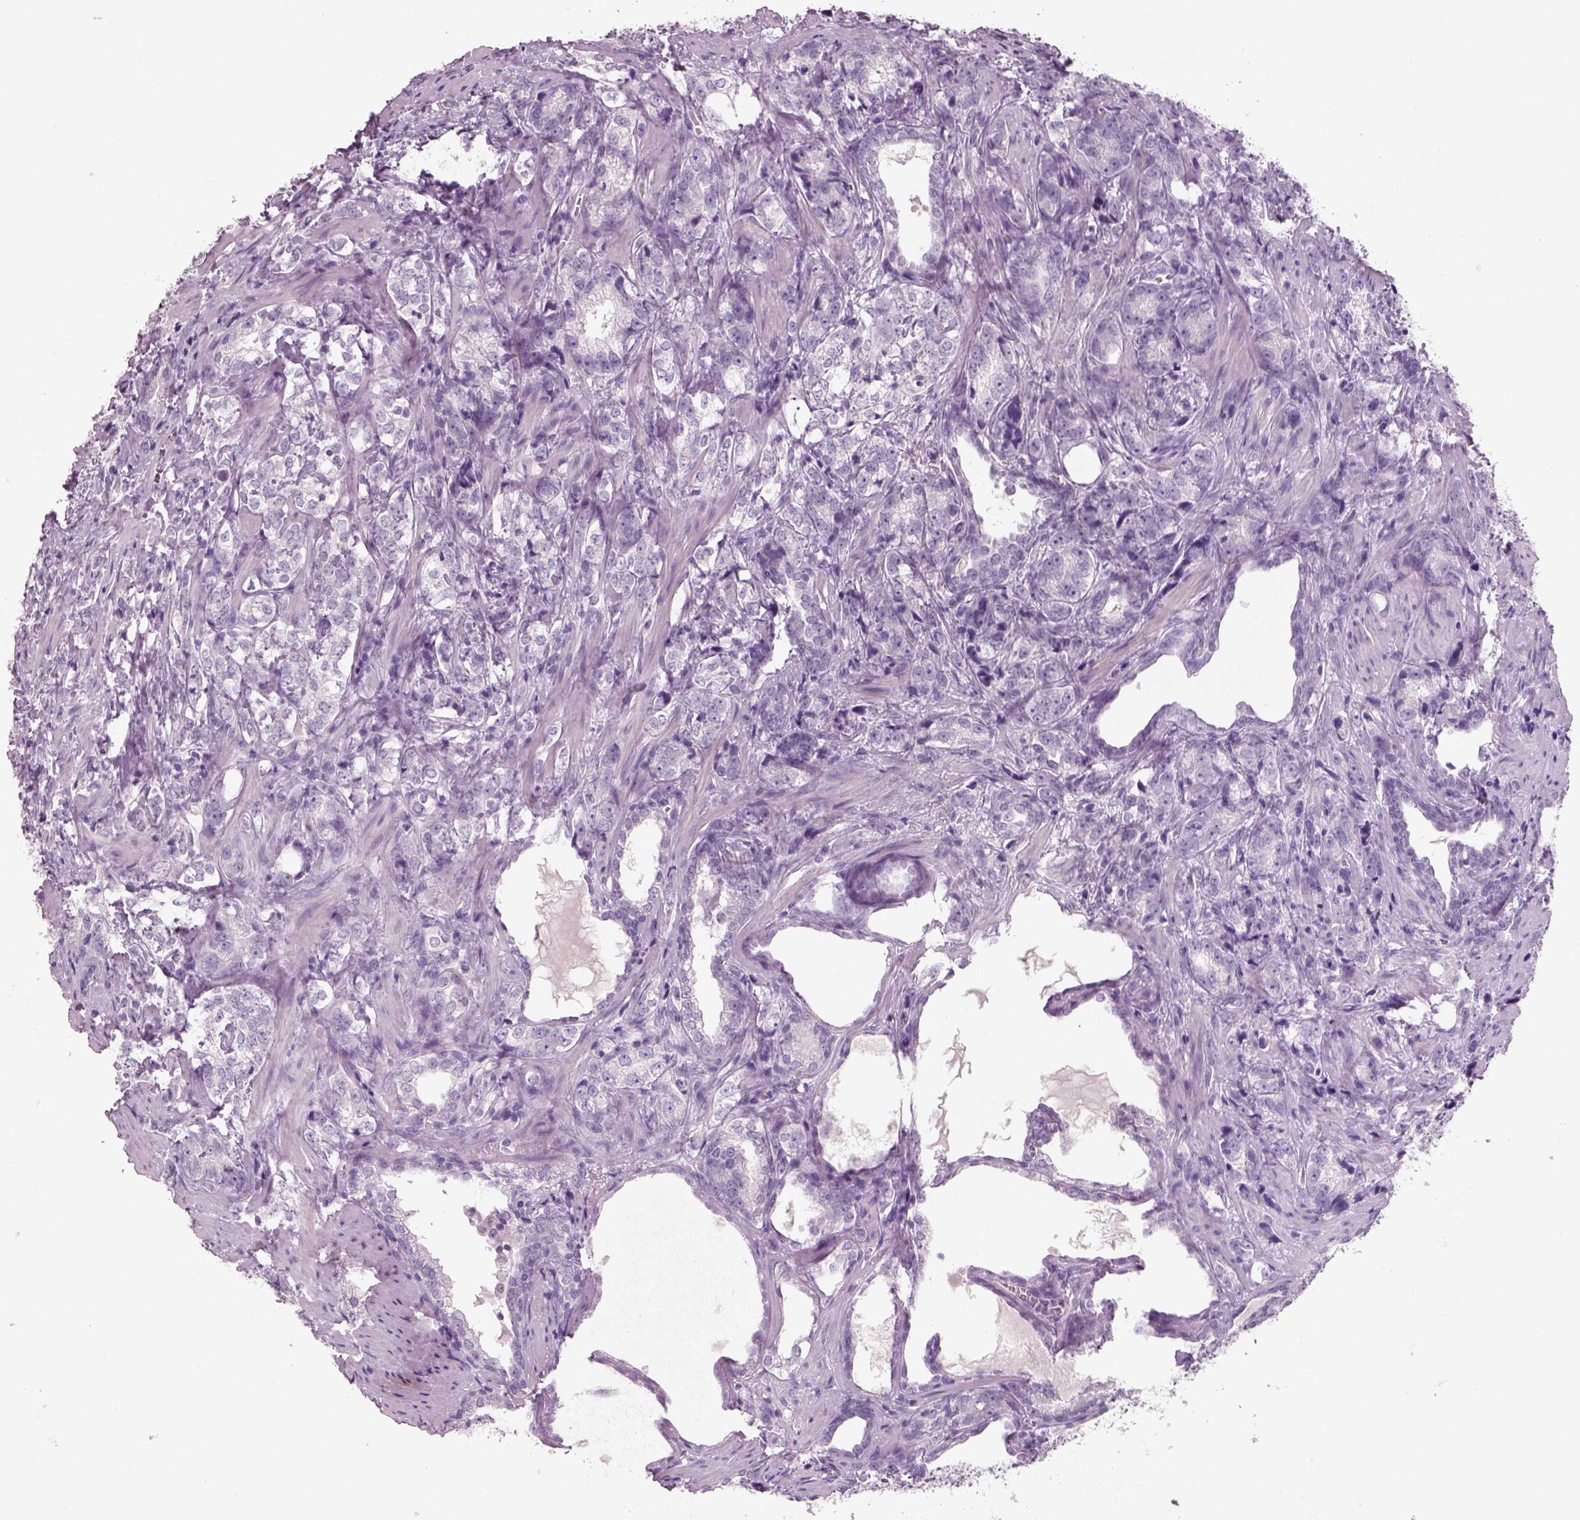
{"staining": {"intensity": "negative", "quantity": "none", "location": "none"}, "tissue": "prostate cancer", "cell_type": "Tumor cells", "image_type": "cancer", "snomed": [{"axis": "morphology", "description": "Adenocarcinoma, NOS"}, {"axis": "topography", "description": "Prostate and seminal vesicle, NOS"}], "caption": "DAB immunohistochemical staining of human prostate adenocarcinoma shows no significant positivity in tumor cells.", "gene": "SLC6A2", "patient": {"sex": "male", "age": 63}}